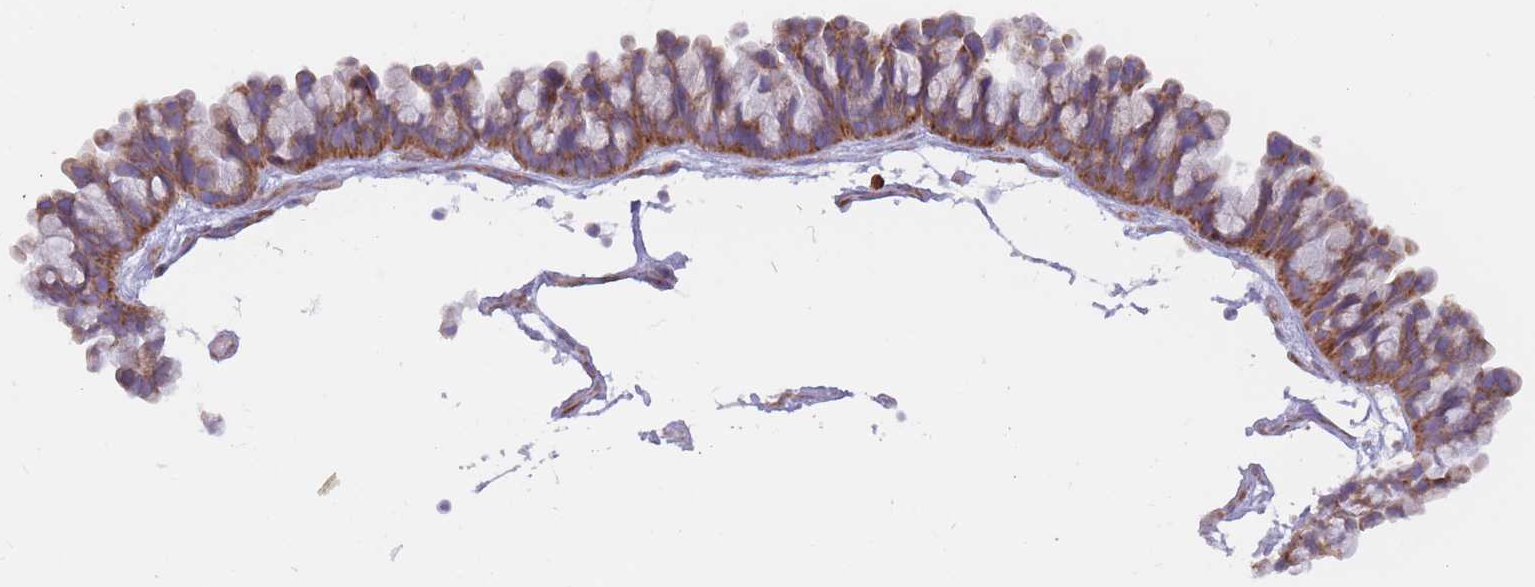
{"staining": {"intensity": "moderate", "quantity": ">75%", "location": "cytoplasmic/membranous"}, "tissue": "ovarian cancer", "cell_type": "Tumor cells", "image_type": "cancer", "snomed": [{"axis": "morphology", "description": "Cystadenocarcinoma, serous, NOS"}, {"axis": "topography", "description": "Ovary"}], "caption": "Serous cystadenocarcinoma (ovarian) stained with immunohistochemistry (IHC) displays moderate cytoplasmic/membranous staining in about >75% of tumor cells.", "gene": "RPL18", "patient": {"sex": "female", "age": 56}}